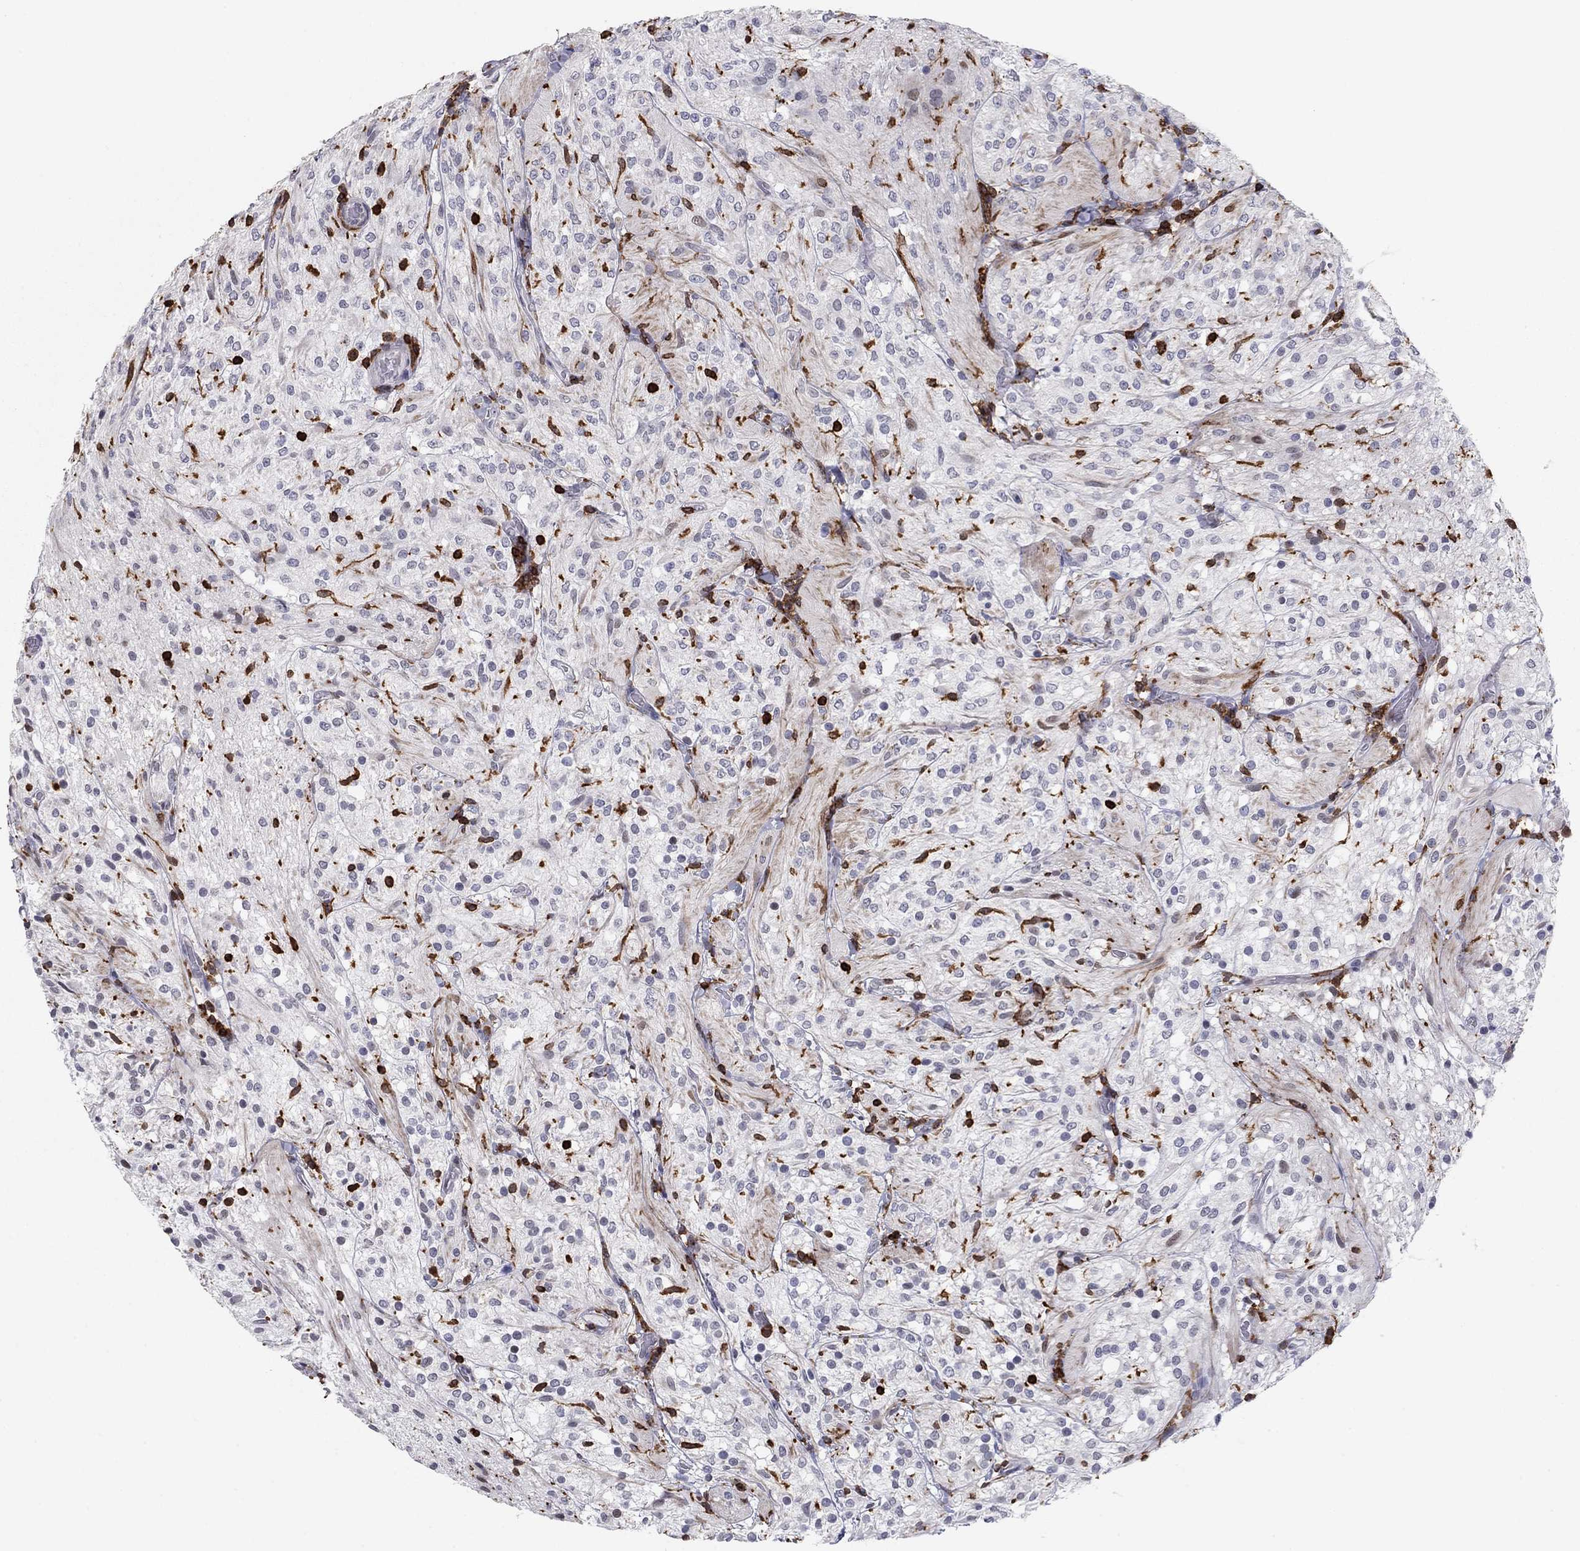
{"staining": {"intensity": "negative", "quantity": "none", "location": "none"}, "tissue": "glioma", "cell_type": "Tumor cells", "image_type": "cancer", "snomed": [{"axis": "morphology", "description": "Glioma, malignant, Low grade"}, {"axis": "topography", "description": "Brain"}], "caption": "This is an IHC histopathology image of human malignant low-grade glioma. There is no staining in tumor cells.", "gene": "ARHGAP27", "patient": {"sex": "male", "age": 3}}